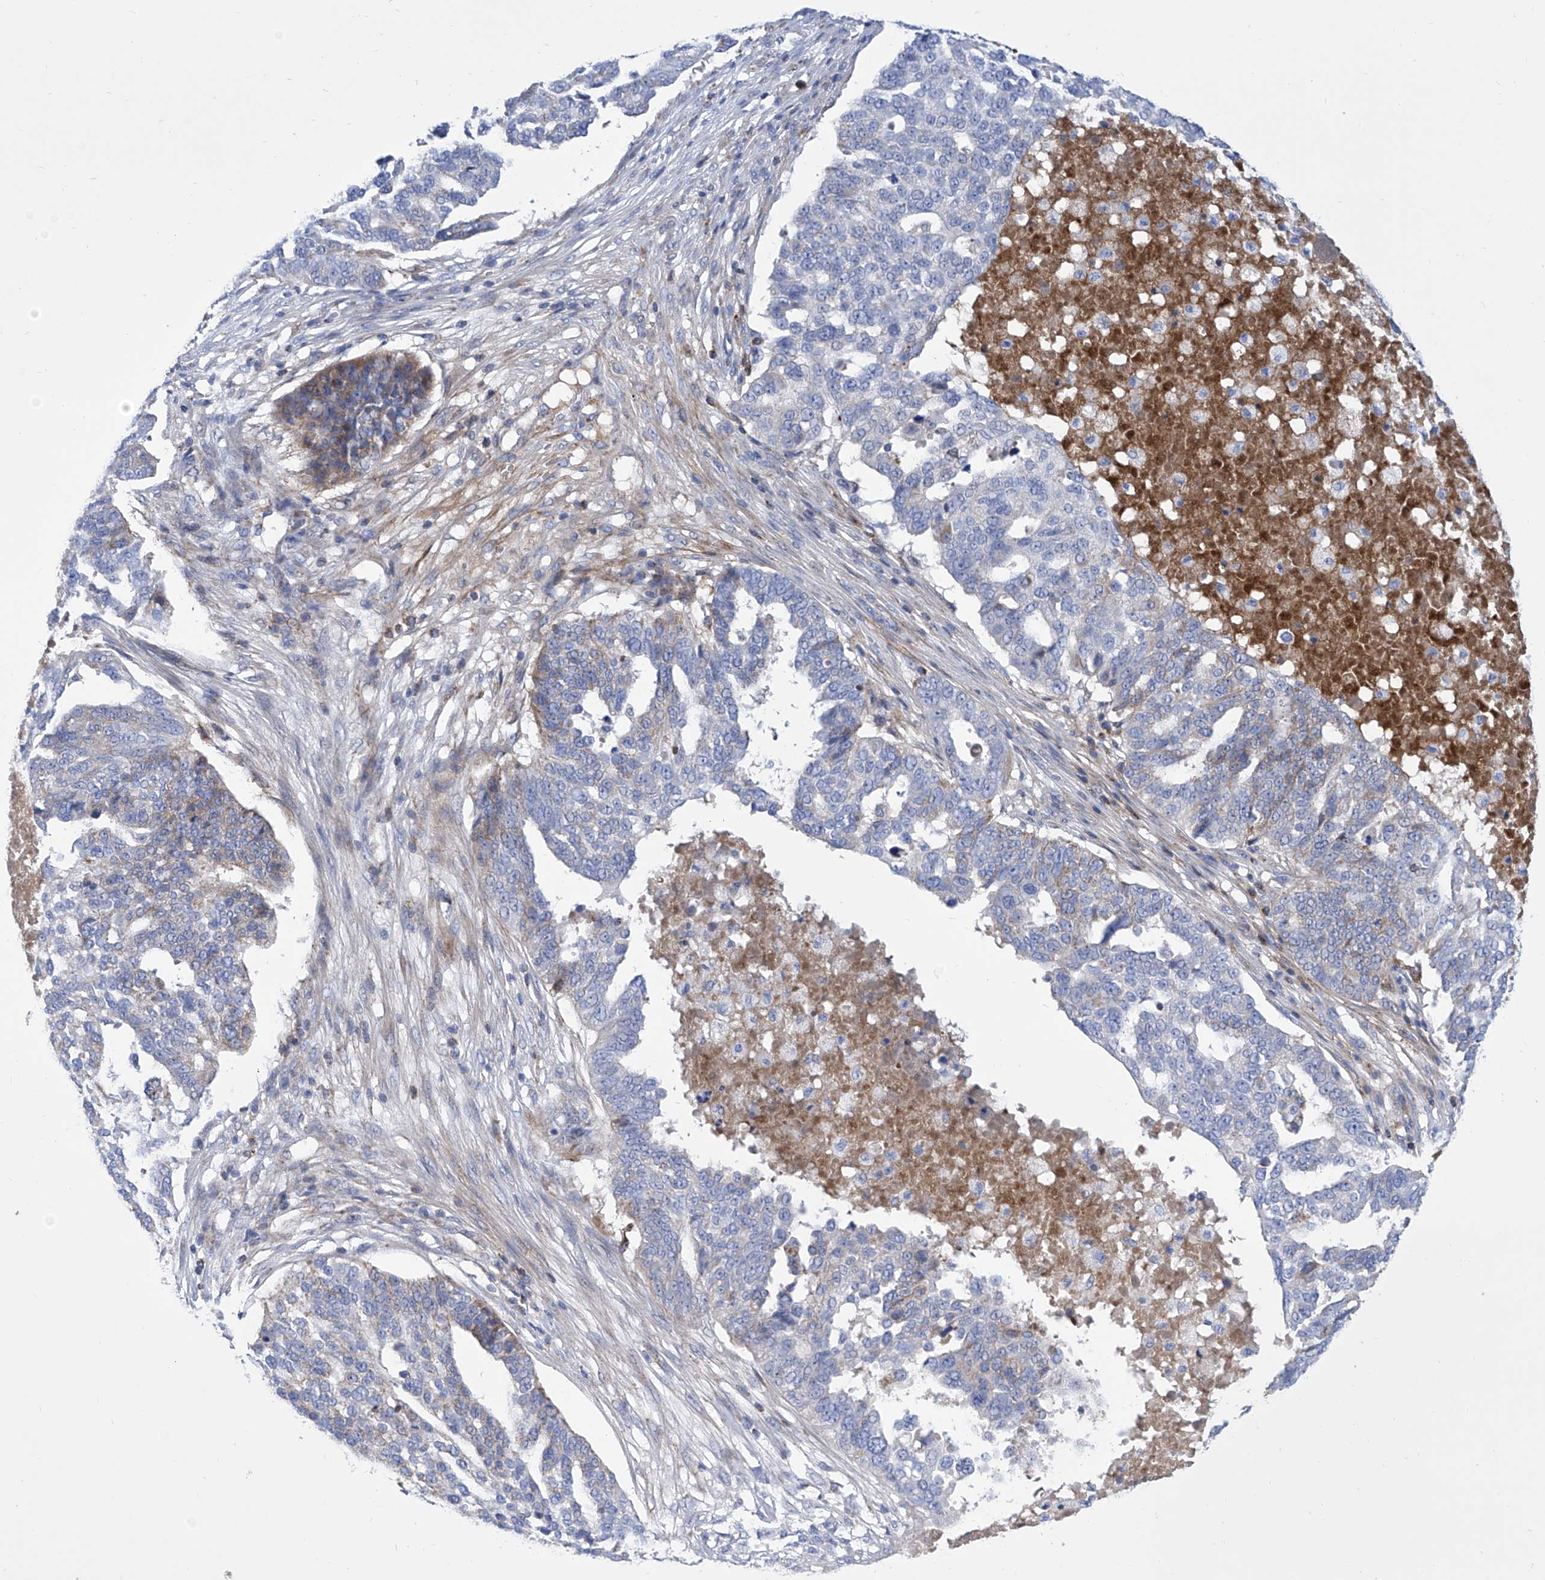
{"staining": {"intensity": "negative", "quantity": "none", "location": "none"}, "tissue": "ovarian cancer", "cell_type": "Tumor cells", "image_type": "cancer", "snomed": [{"axis": "morphology", "description": "Cystadenocarcinoma, serous, NOS"}, {"axis": "topography", "description": "Ovary"}], "caption": "IHC image of human serous cystadenocarcinoma (ovarian) stained for a protein (brown), which demonstrates no expression in tumor cells.", "gene": "SRBD1", "patient": {"sex": "female", "age": 59}}